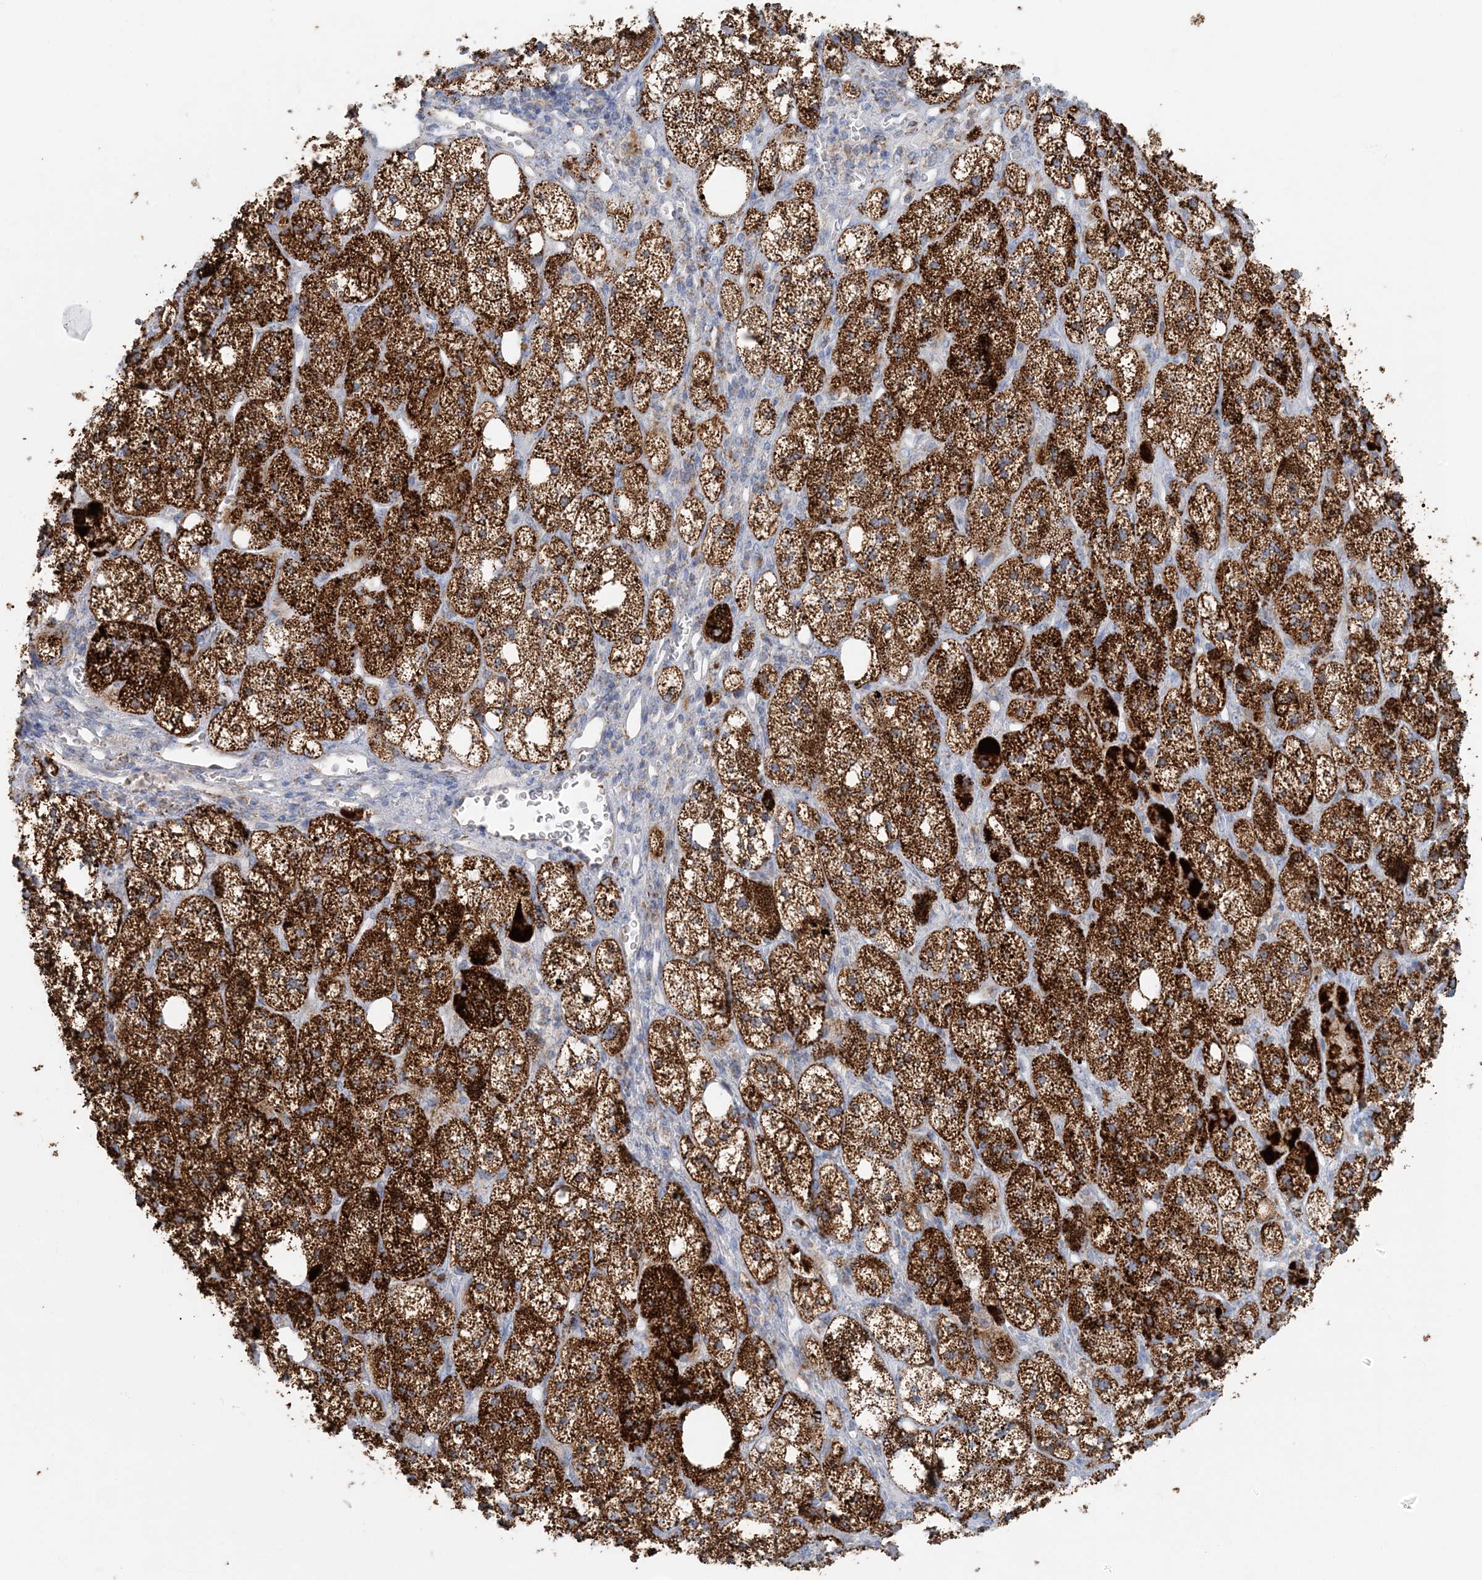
{"staining": {"intensity": "strong", "quantity": ">75%", "location": "cytoplasmic/membranous"}, "tissue": "adrenal gland", "cell_type": "Glandular cells", "image_type": "normal", "snomed": [{"axis": "morphology", "description": "Normal tissue, NOS"}, {"axis": "topography", "description": "Adrenal gland"}], "caption": "About >75% of glandular cells in normal adrenal gland reveal strong cytoplasmic/membranous protein staining as visualized by brown immunohistochemical staining.", "gene": "PCCB", "patient": {"sex": "male", "age": 61}}